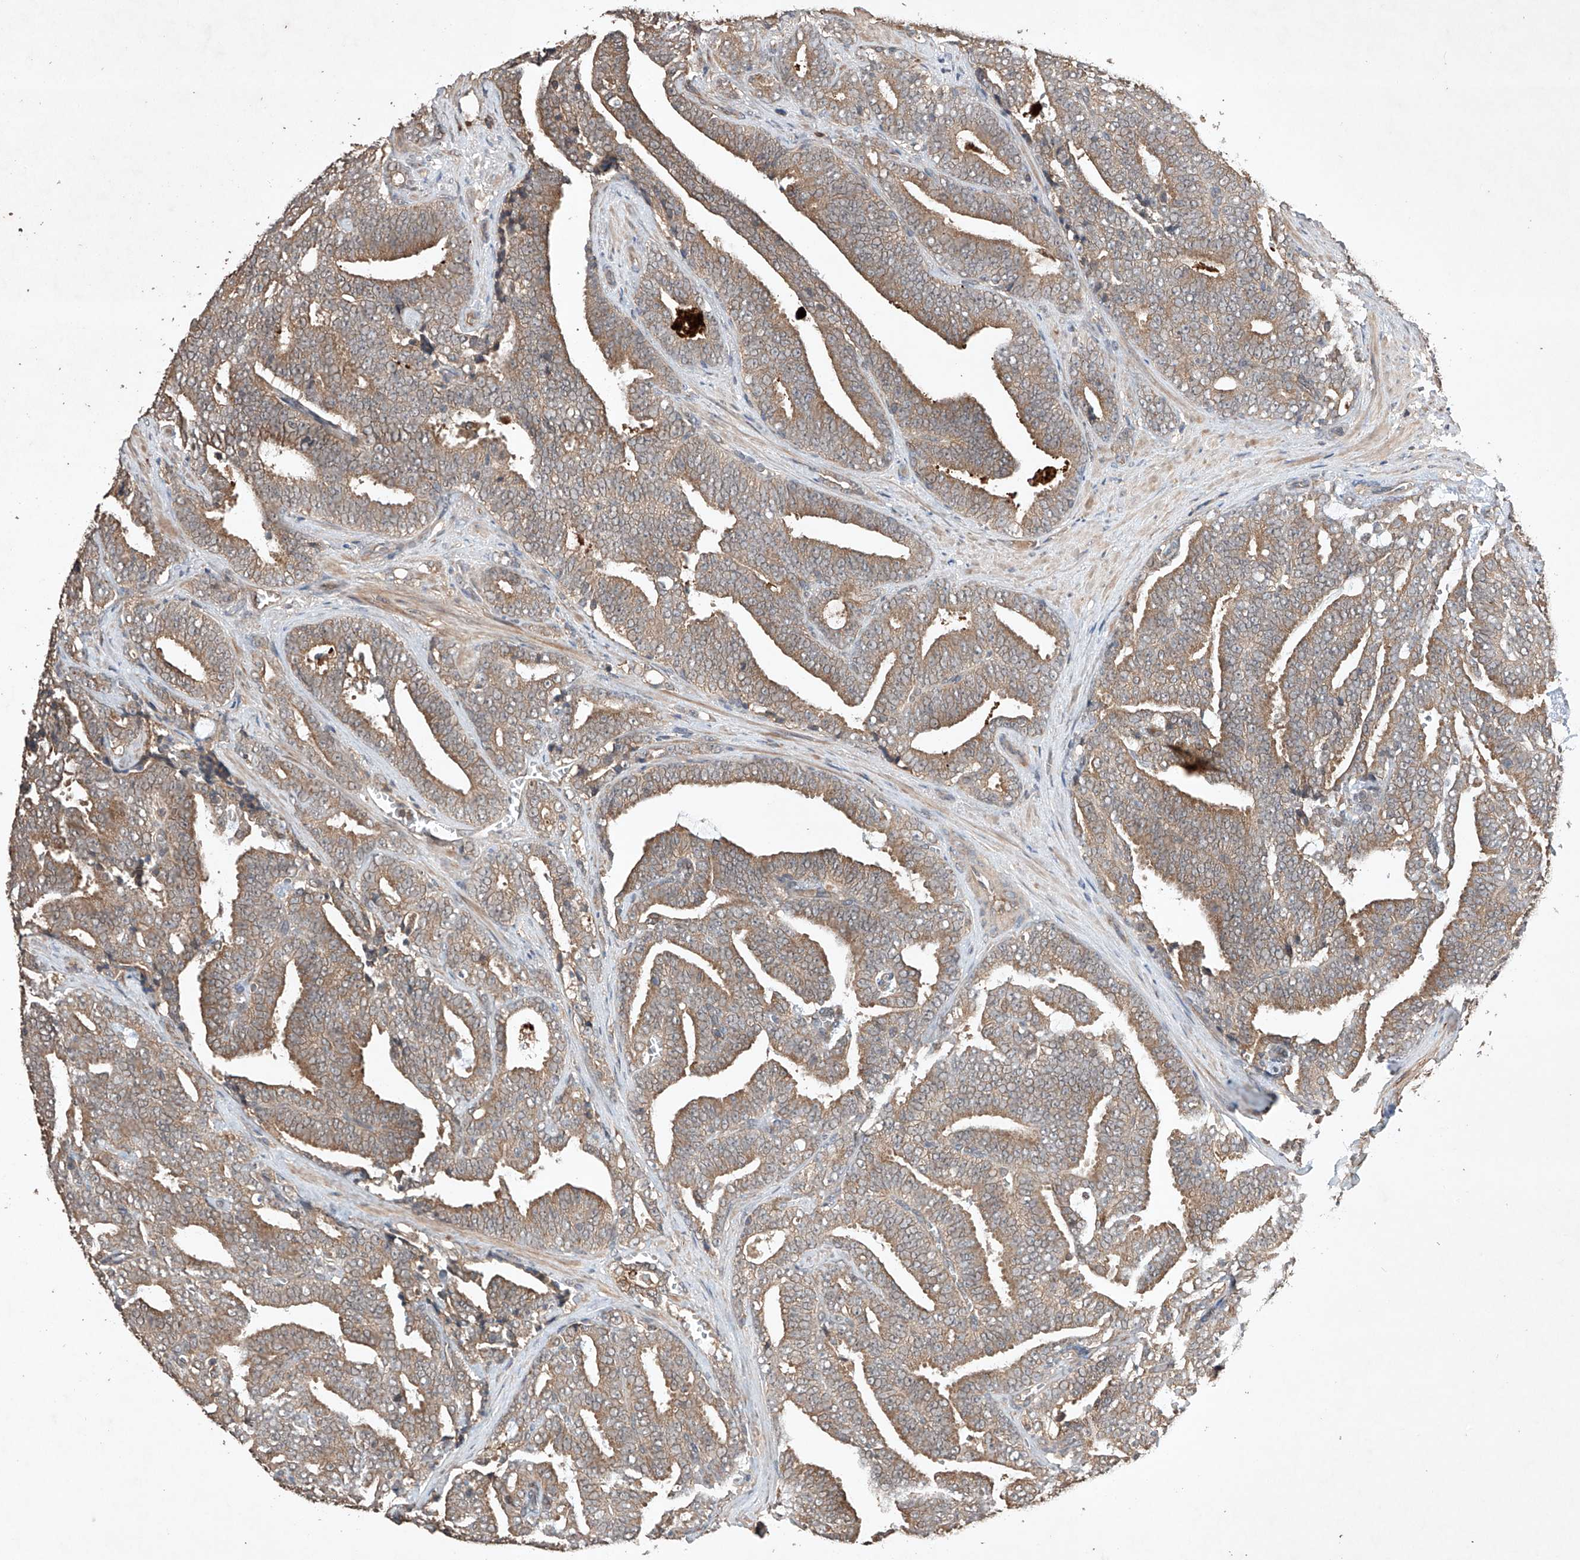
{"staining": {"intensity": "moderate", "quantity": ">75%", "location": "cytoplasmic/membranous"}, "tissue": "prostate cancer", "cell_type": "Tumor cells", "image_type": "cancer", "snomed": [{"axis": "morphology", "description": "Adenocarcinoma, High grade"}, {"axis": "topography", "description": "Prostate and seminal vesicle, NOS"}], "caption": "This is a photomicrograph of IHC staining of prostate high-grade adenocarcinoma, which shows moderate staining in the cytoplasmic/membranous of tumor cells.", "gene": "LURAP1", "patient": {"sex": "male", "age": 67}}